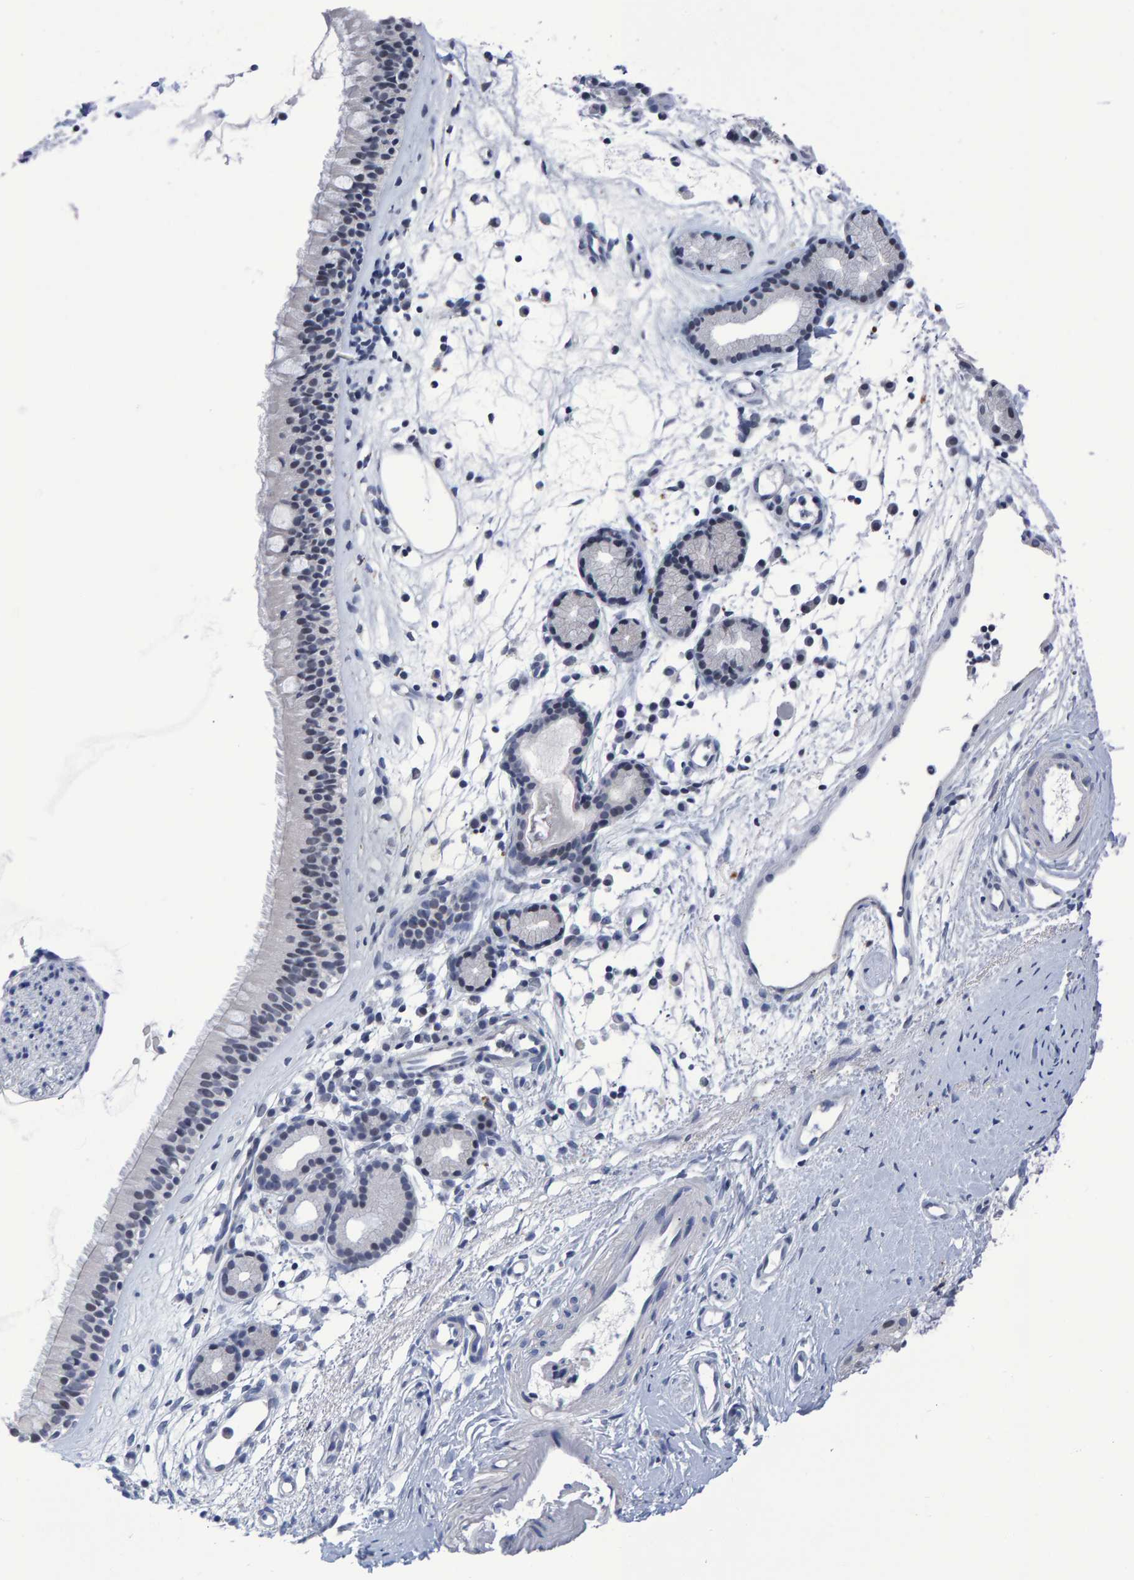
{"staining": {"intensity": "weak", "quantity": "<25%", "location": "nuclear"}, "tissue": "nasopharynx", "cell_type": "Respiratory epithelial cells", "image_type": "normal", "snomed": [{"axis": "morphology", "description": "Normal tissue, NOS"}, {"axis": "topography", "description": "Nasopharynx"}], "caption": "Micrograph shows no protein expression in respiratory epithelial cells of unremarkable nasopharynx.", "gene": "PROCA1", "patient": {"sex": "female", "age": 42}}